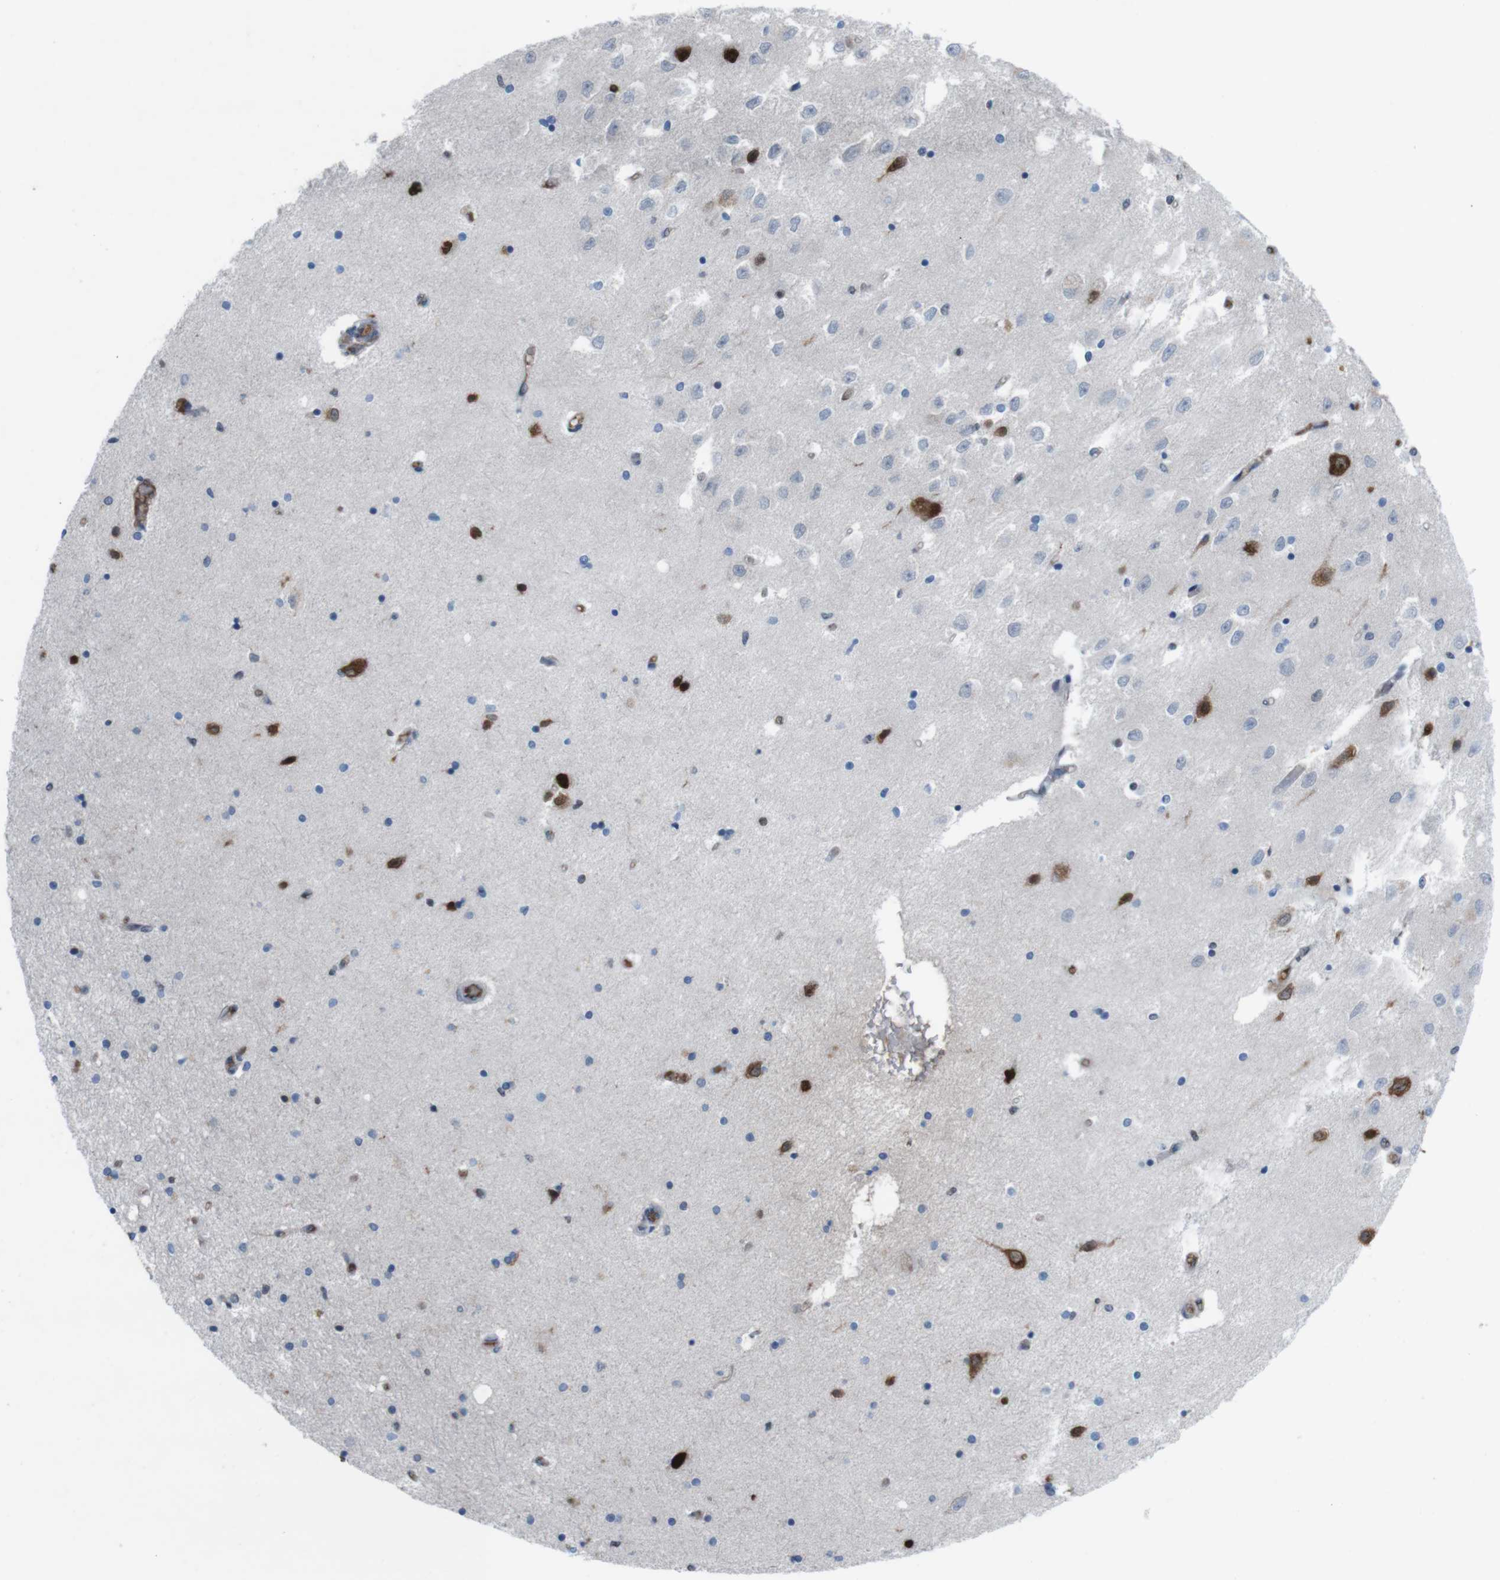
{"staining": {"intensity": "moderate", "quantity": "<25%", "location": "cytoplasmic/membranous,nuclear"}, "tissue": "hippocampus", "cell_type": "Glial cells", "image_type": "normal", "snomed": [{"axis": "morphology", "description": "Normal tissue, NOS"}, {"axis": "topography", "description": "Hippocampus"}], "caption": "The photomicrograph shows a brown stain indicating the presence of a protein in the cytoplasmic/membranous,nuclear of glial cells in hippocampus. (Stains: DAB (3,3'-diaminobenzidine) in brown, nuclei in blue, Microscopy: brightfield microscopy at high magnification).", "gene": "SUB1", "patient": {"sex": "female", "age": 54}}